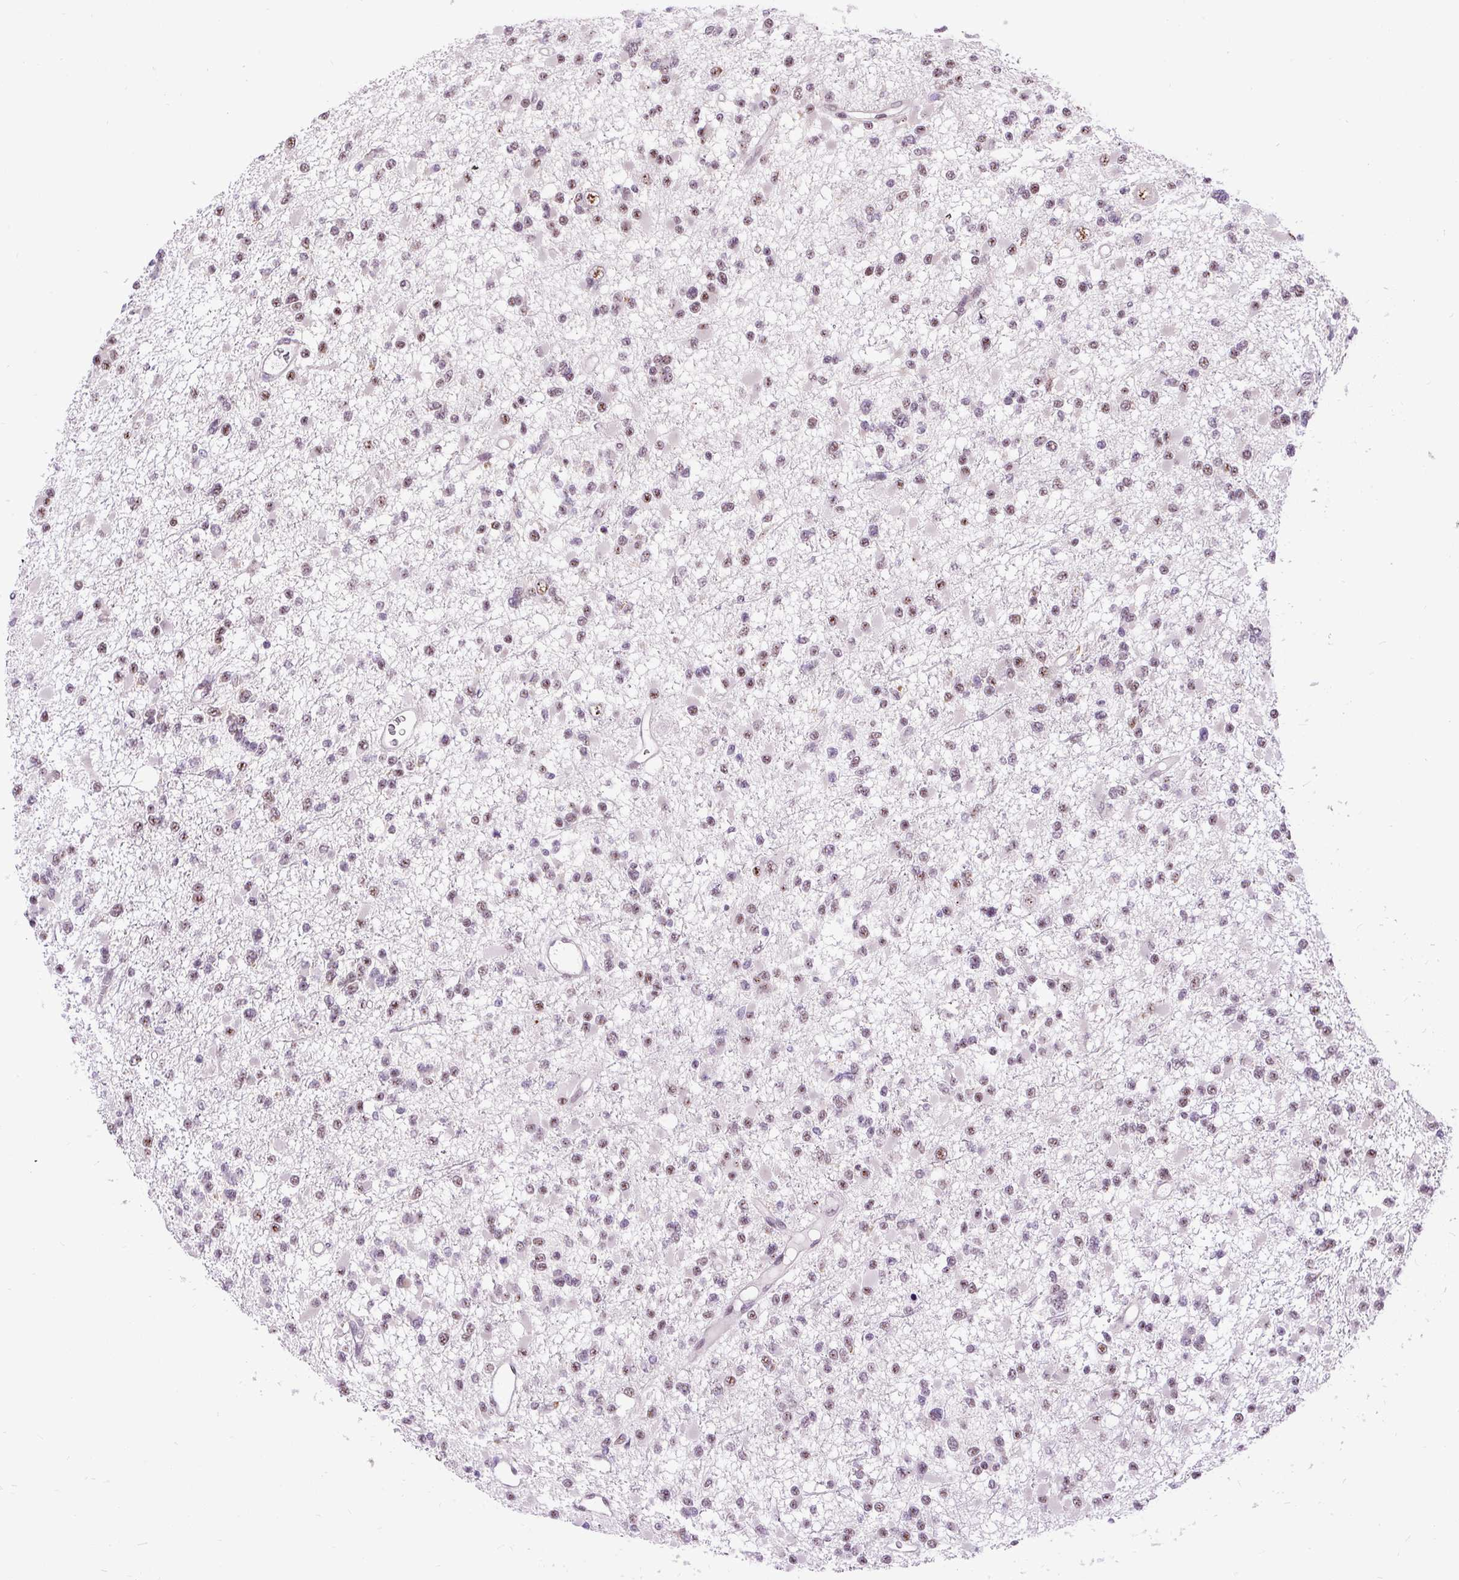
{"staining": {"intensity": "weak", "quantity": "25%-75%", "location": "nuclear"}, "tissue": "glioma", "cell_type": "Tumor cells", "image_type": "cancer", "snomed": [{"axis": "morphology", "description": "Glioma, malignant, Low grade"}, {"axis": "topography", "description": "Brain"}], "caption": "Low-grade glioma (malignant) stained with a brown dye shows weak nuclear positive expression in about 25%-75% of tumor cells.", "gene": "SMC5", "patient": {"sex": "female", "age": 22}}